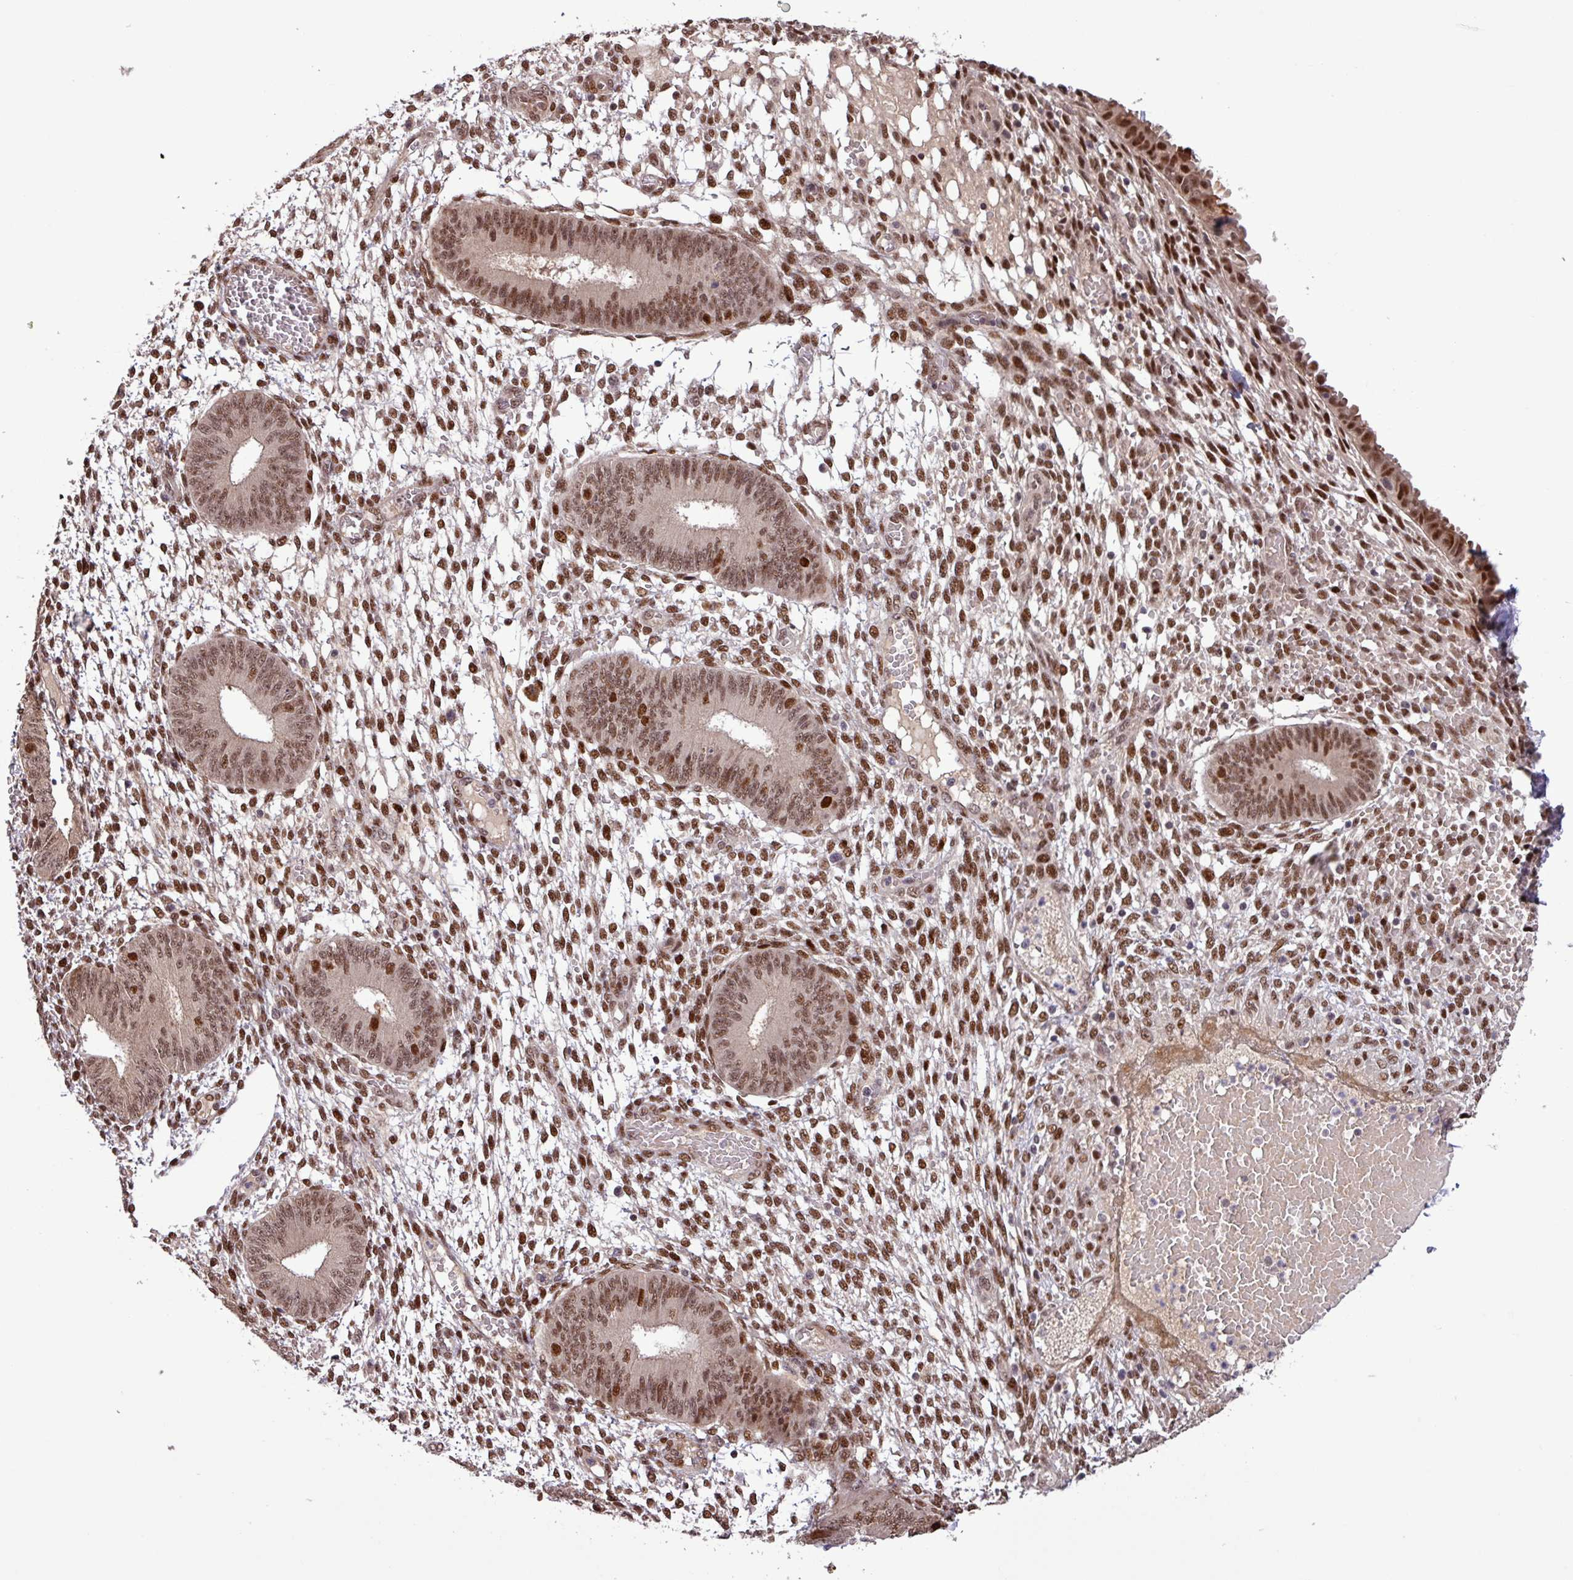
{"staining": {"intensity": "moderate", "quantity": ">75%", "location": "nuclear"}, "tissue": "endometrium", "cell_type": "Cells in endometrial stroma", "image_type": "normal", "snomed": [{"axis": "morphology", "description": "Normal tissue, NOS"}, {"axis": "topography", "description": "Endometrium"}], "caption": "Cells in endometrial stroma reveal medium levels of moderate nuclear expression in about >75% of cells in unremarkable endometrium.", "gene": "SLC22A24", "patient": {"sex": "female", "age": 49}}